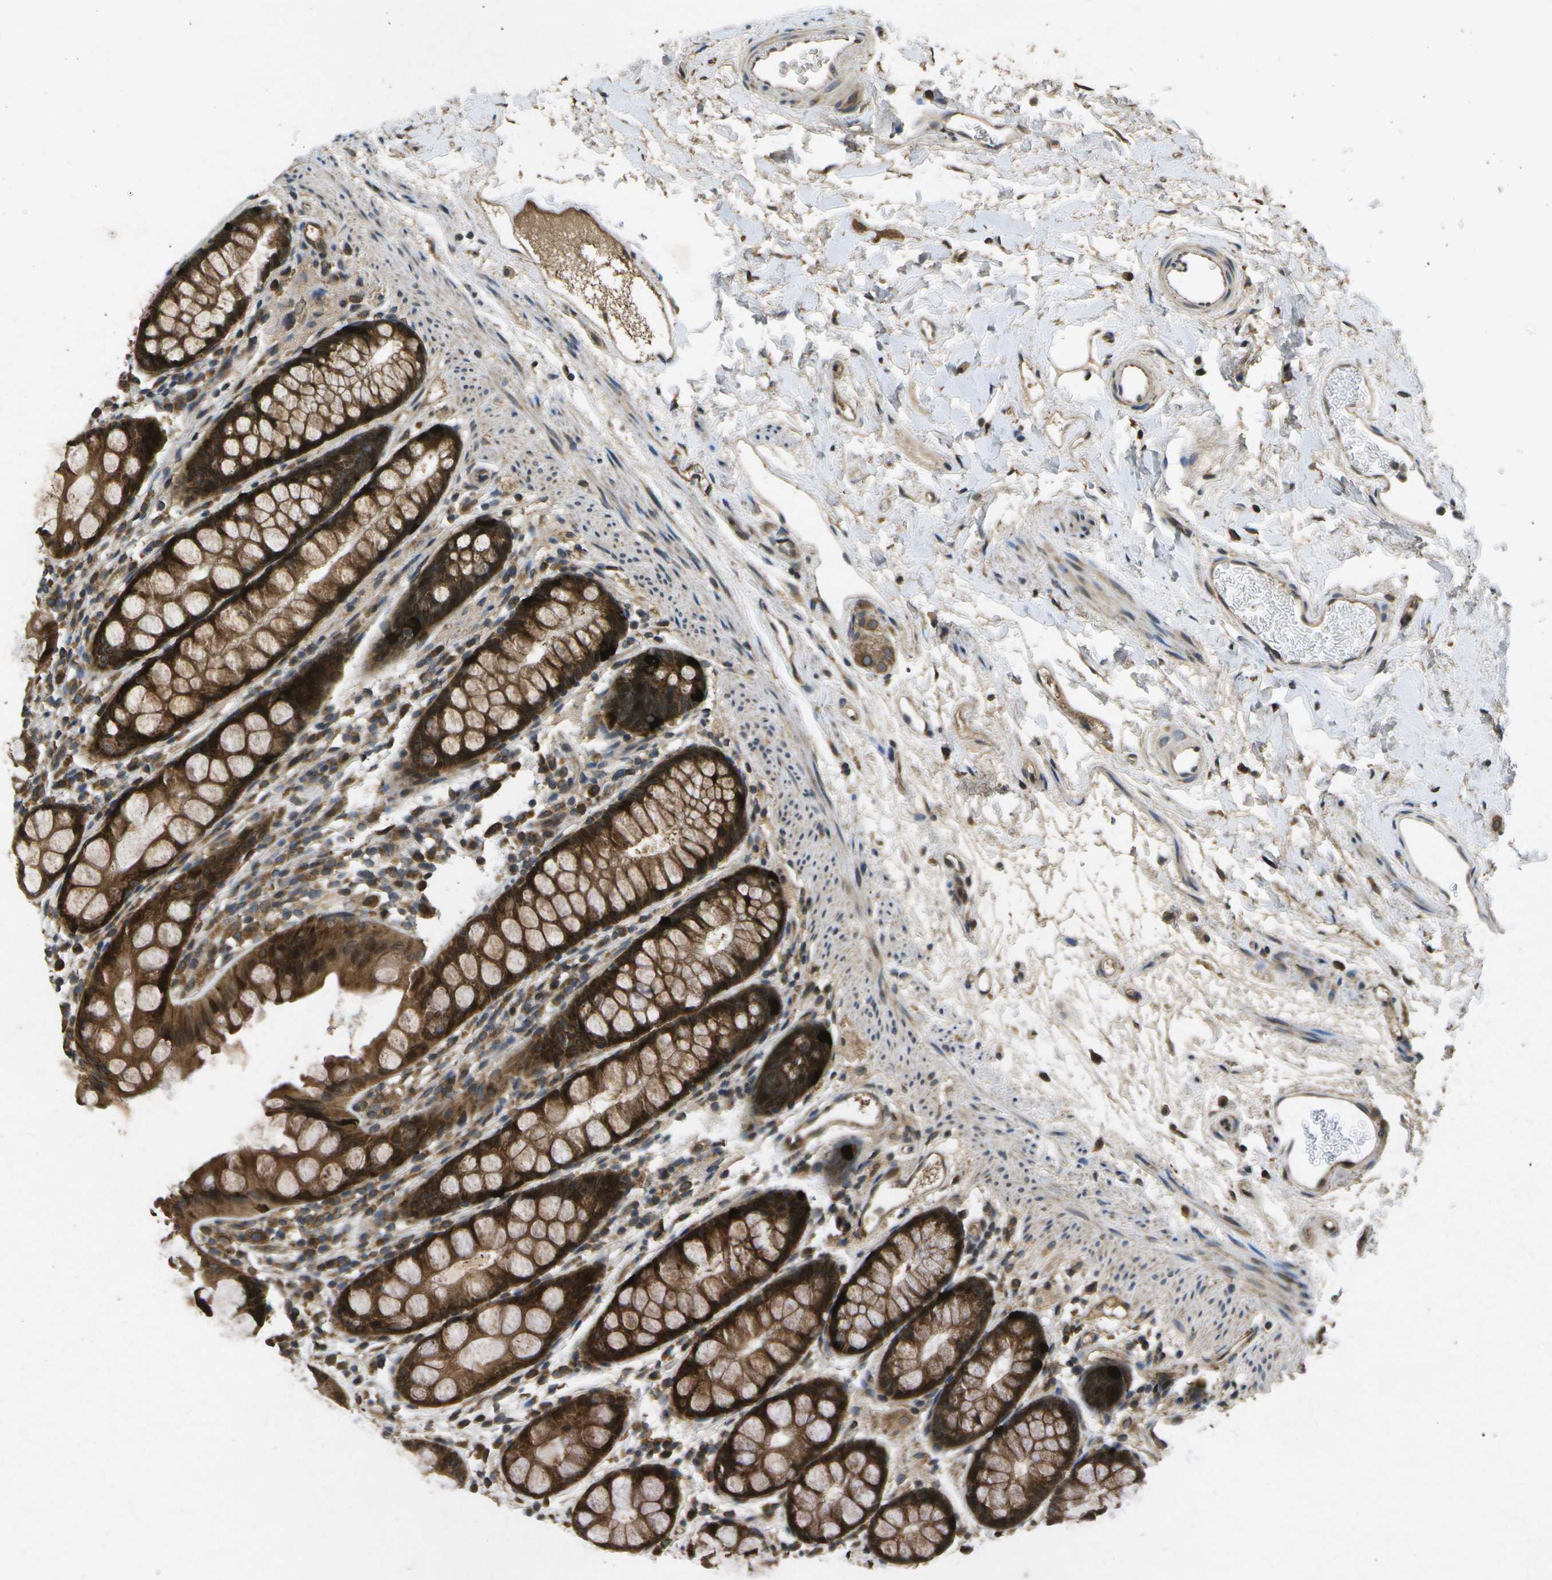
{"staining": {"intensity": "strong", "quantity": ">75%", "location": "cytoplasmic/membranous"}, "tissue": "rectum", "cell_type": "Glandular cells", "image_type": "normal", "snomed": [{"axis": "morphology", "description": "Normal tissue, NOS"}, {"axis": "topography", "description": "Rectum"}], "caption": "High-magnification brightfield microscopy of normal rectum stained with DAB (brown) and counterstained with hematoxylin (blue). glandular cells exhibit strong cytoplasmic/membranous positivity is appreciated in approximately>75% of cells.", "gene": "HFE", "patient": {"sex": "female", "age": 65}}